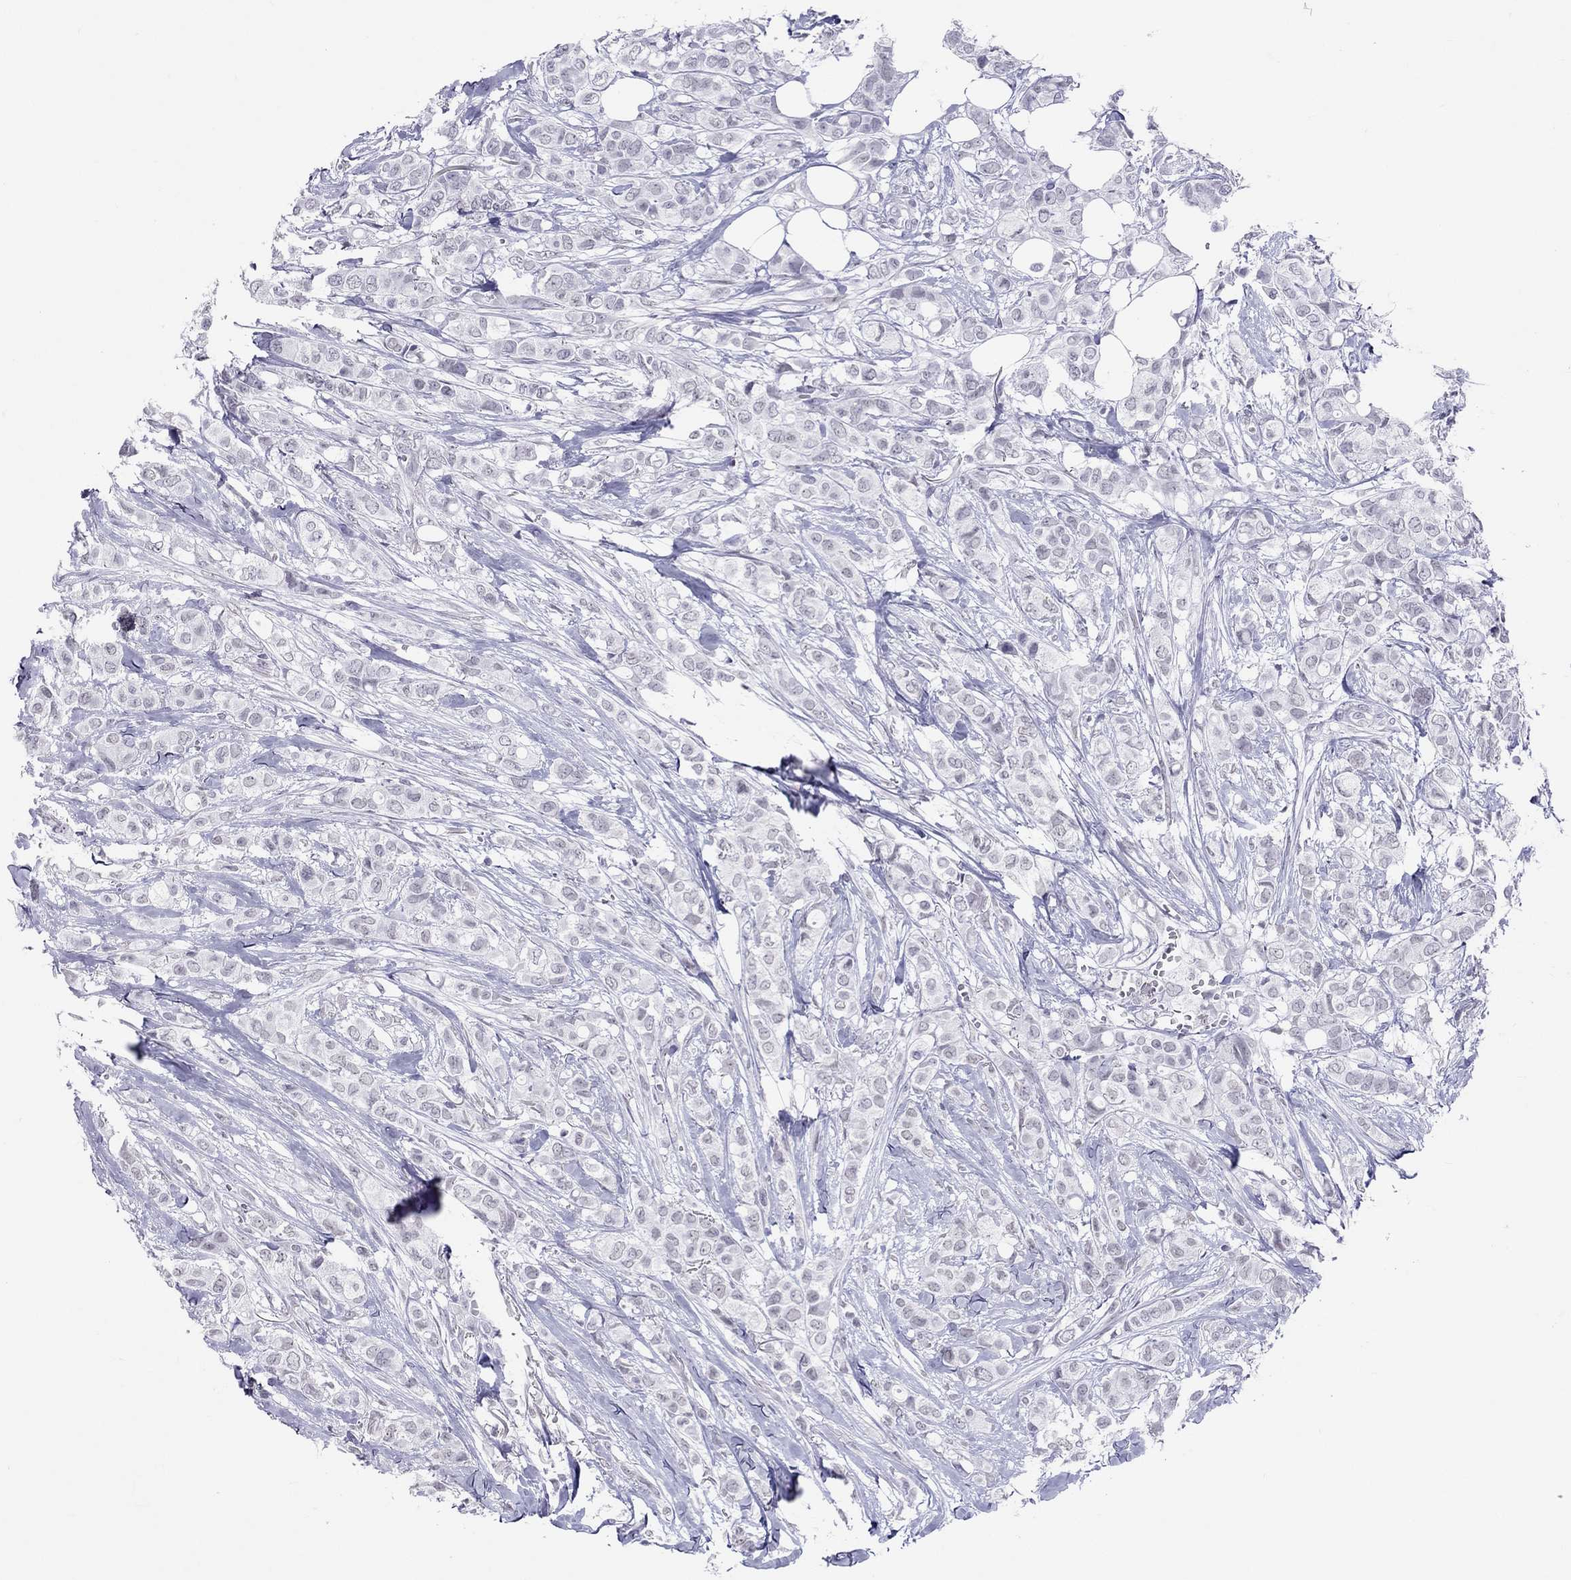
{"staining": {"intensity": "negative", "quantity": "none", "location": "none"}, "tissue": "breast cancer", "cell_type": "Tumor cells", "image_type": "cancer", "snomed": [{"axis": "morphology", "description": "Duct carcinoma"}, {"axis": "topography", "description": "Breast"}], "caption": "Breast cancer (intraductal carcinoma) was stained to show a protein in brown. There is no significant staining in tumor cells.", "gene": "JHY", "patient": {"sex": "female", "age": 85}}